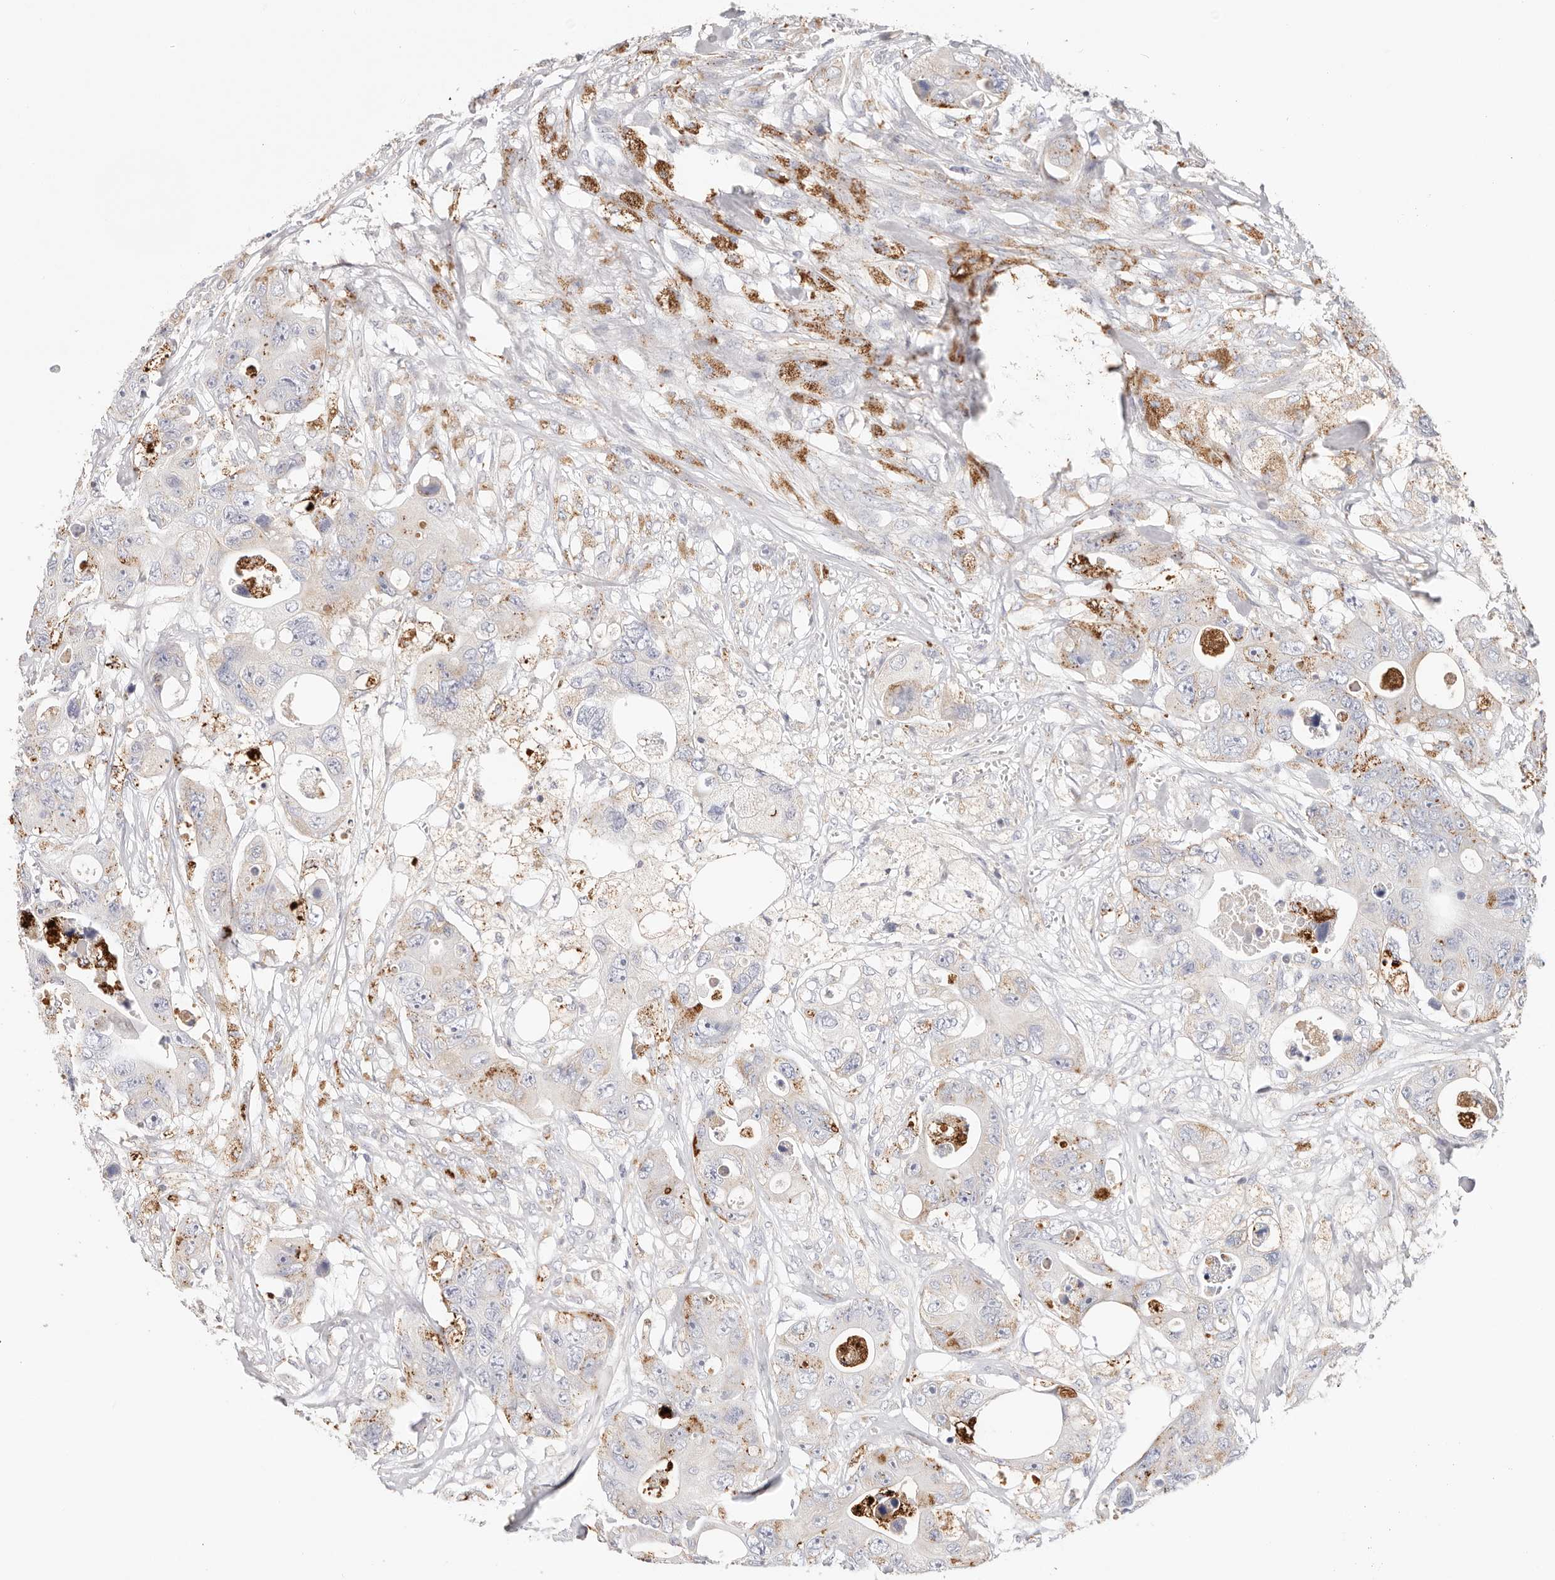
{"staining": {"intensity": "moderate", "quantity": "25%-75%", "location": "cytoplasmic/membranous"}, "tissue": "colorectal cancer", "cell_type": "Tumor cells", "image_type": "cancer", "snomed": [{"axis": "morphology", "description": "Adenocarcinoma, NOS"}, {"axis": "topography", "description": "Colon"}], "caption": "Colorectal adenocarcinoma stained with a protein marker displays moderate staining in tumor cells.", "gene": "STKLD1", "patient": {"sex": "female", "age": 46}}